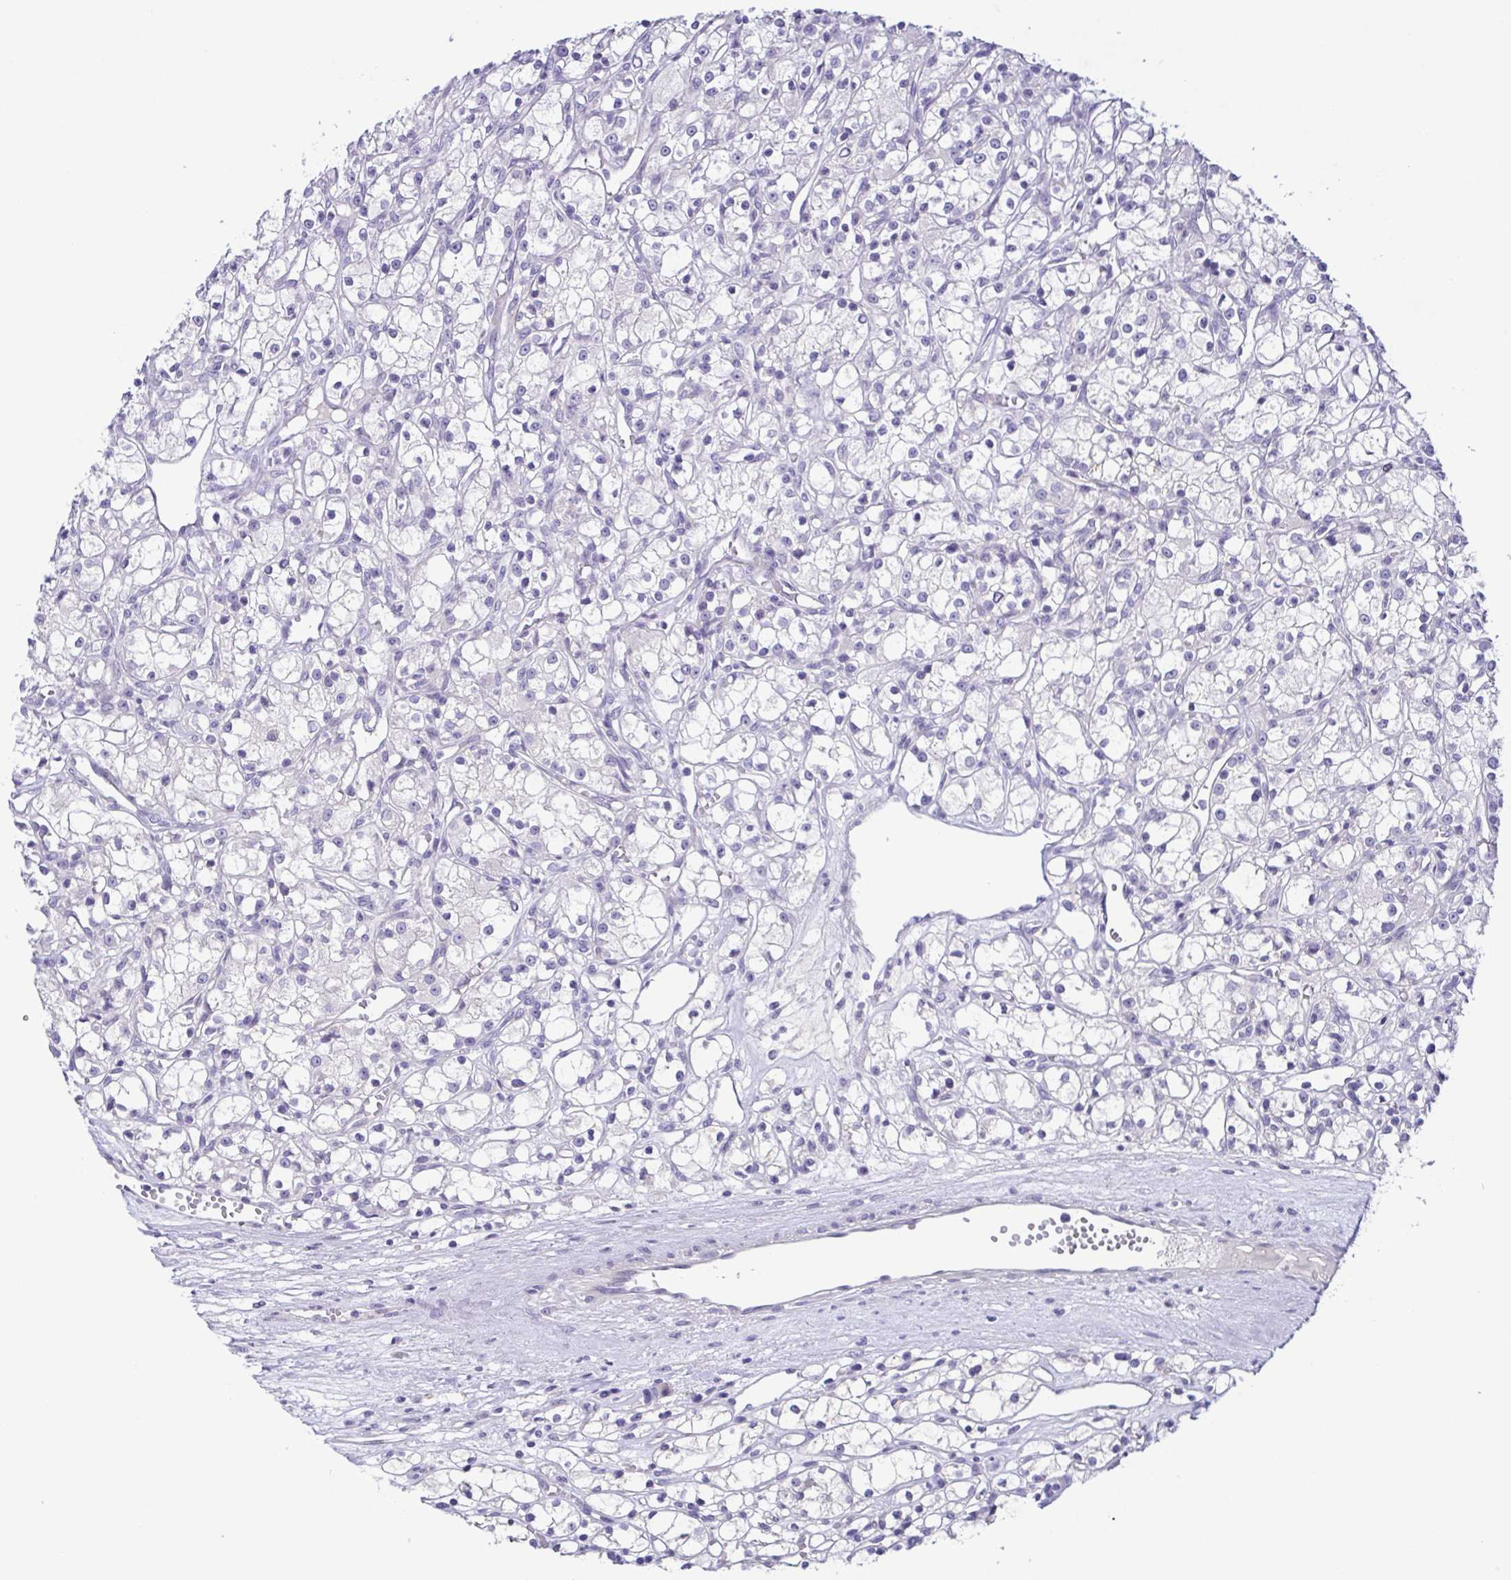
{"staining": {"intensity": "negative", "quantity": "none", "location": "none"}, "tissue": "renal cancer", "cell_type": "Tumor cells", "image_type": "cancer", "snomed": [{"axis": "morphology", "description": "Adenocarcinoma, NOS"}, {"axis": "topography", "description": "Kidney"}], "caption": "A micrograph of human renal adenocarcinoma is negative for staining in tumor cells.", "gene": "TERT", "patient": {"sex": "female", "age": 59}}